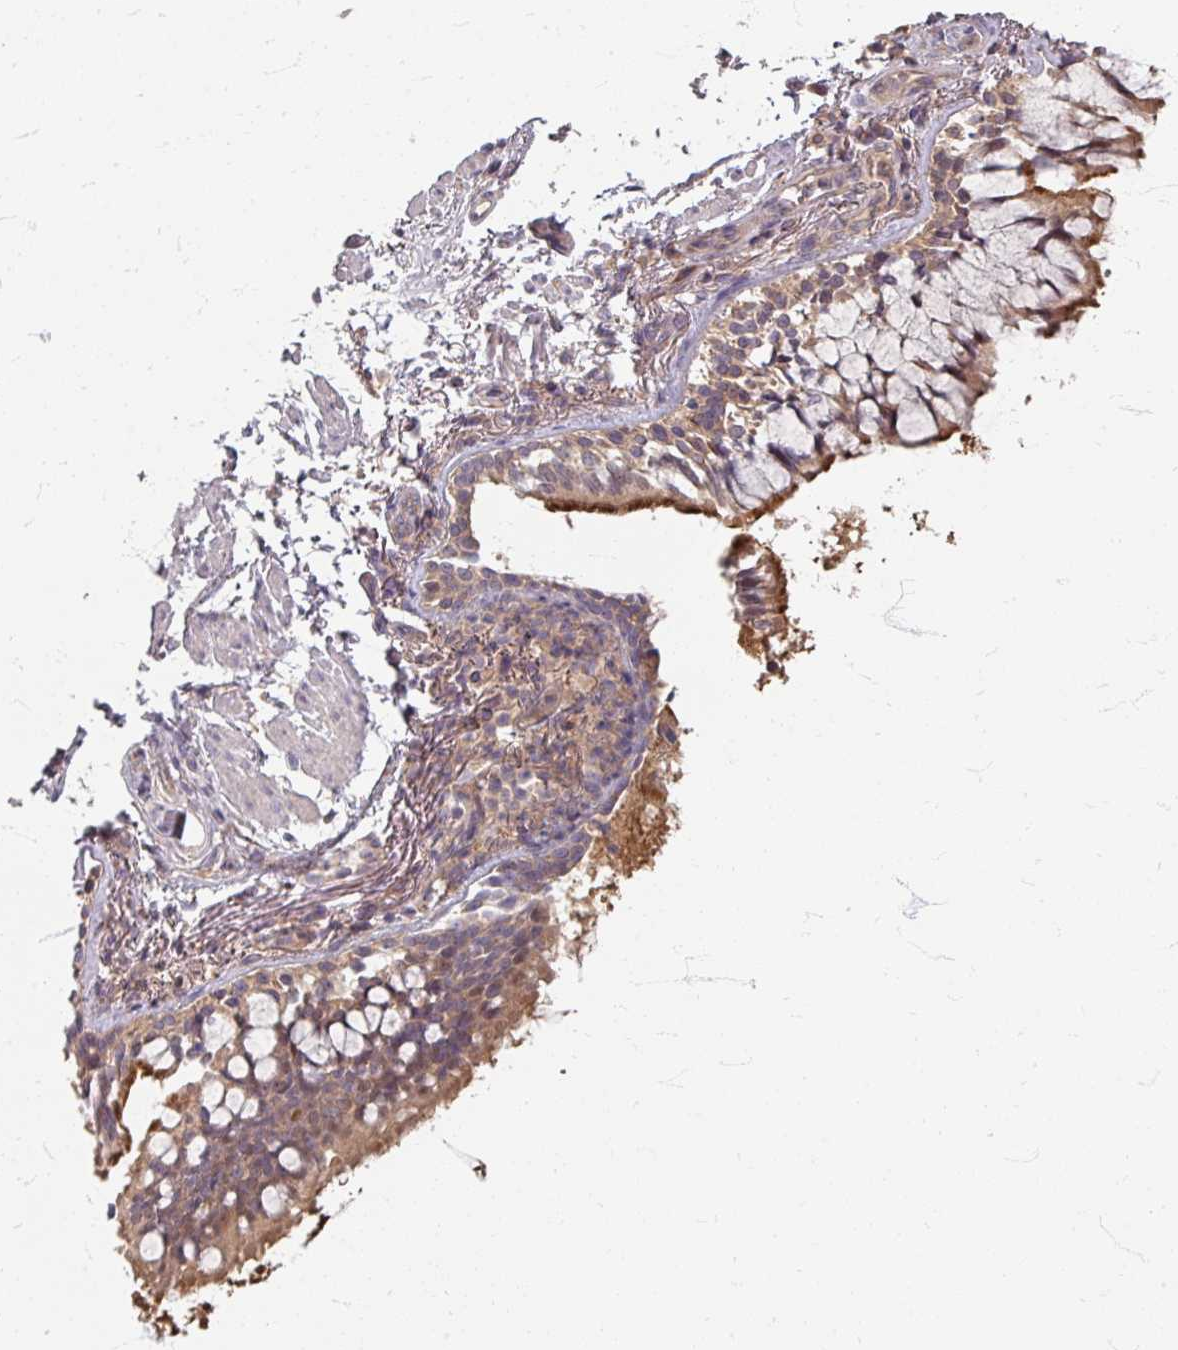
{"staining": {"intensity": "strong", "quantity": "25%-75%", "location": "cytoplasmic/membranous"}, "tissue": "bronchus", "cell_type": "Respiratory epithelial cells", "image_type": "normal", "snomed": [{"axis": "morphology", "description": "Normal tissue, NOS"}, {"axis": "topography", "description": "Bronchus"}], "caption": "IHC micrograph of unremarkable bronchus stained for a protein (brown), which exhibits high levels of strong cytoplasmic/membranous expression in about 25%-75% of respiratory epithelial cells.", "gene": "STAM", "patient": {"sex": "male", "age": 70}}